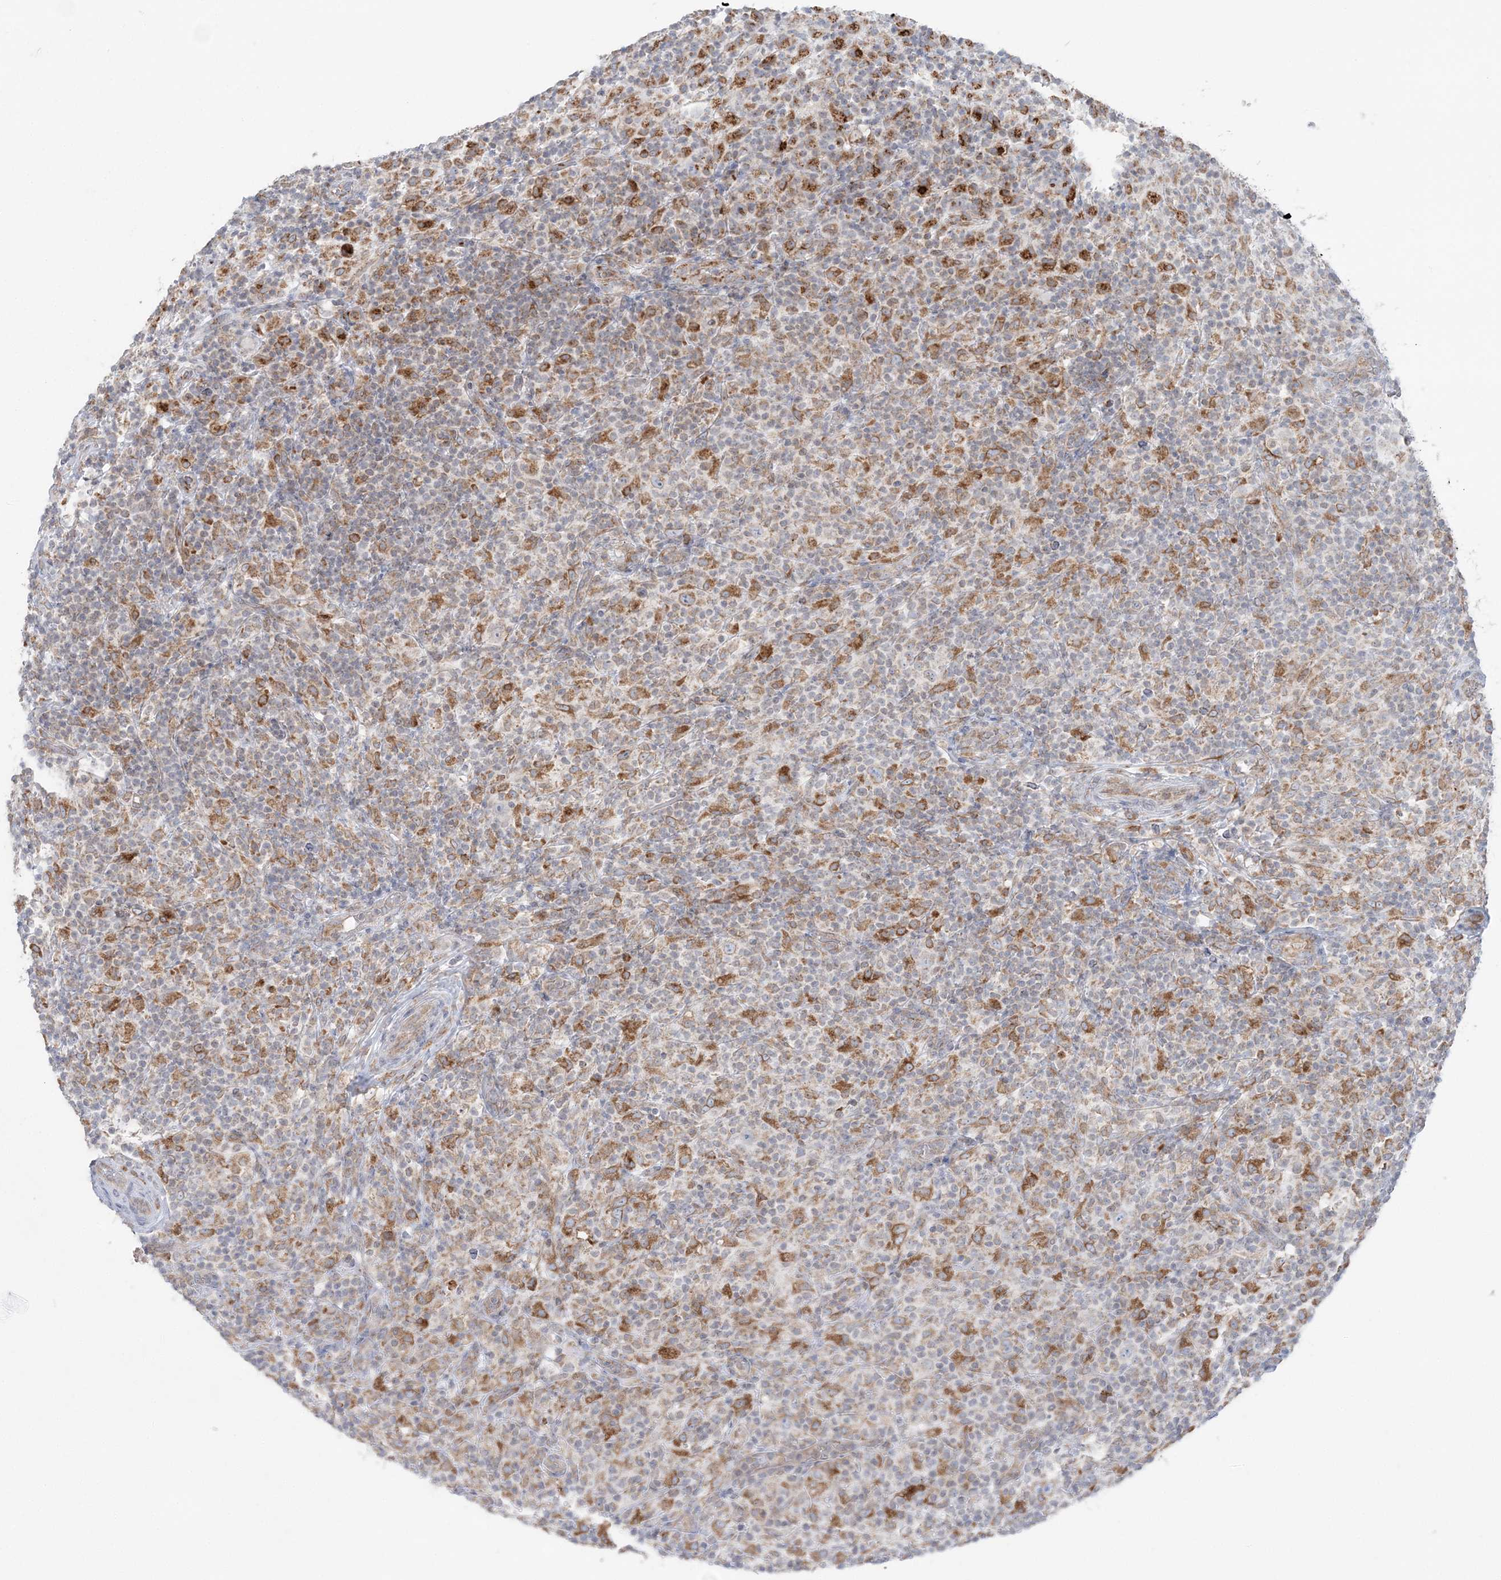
{"staining": {"intensity": "moderate", "quantity": ">75%", "location": "cytoplasmic/membranous"}, "tissue": "lymphoma", "cell_type": "Tumor cells", "image_type": "cancer", "snomed": [{"axis": "morphology", "description": "Hodgkin's disease, NOS"}, {"axis": "topography", "description": "Lymph node"}], "caption": "Immunohistochemical staining of lymphoma reveals medium levels of moderate cytoplasmic/membranous protein staining in approximately >75% of tumor cells. (brown staining indicates protein expression, while blue staining denotes nuclei).", "gene": "TMED10", "patient": {"sex": "male", "age": 70}}